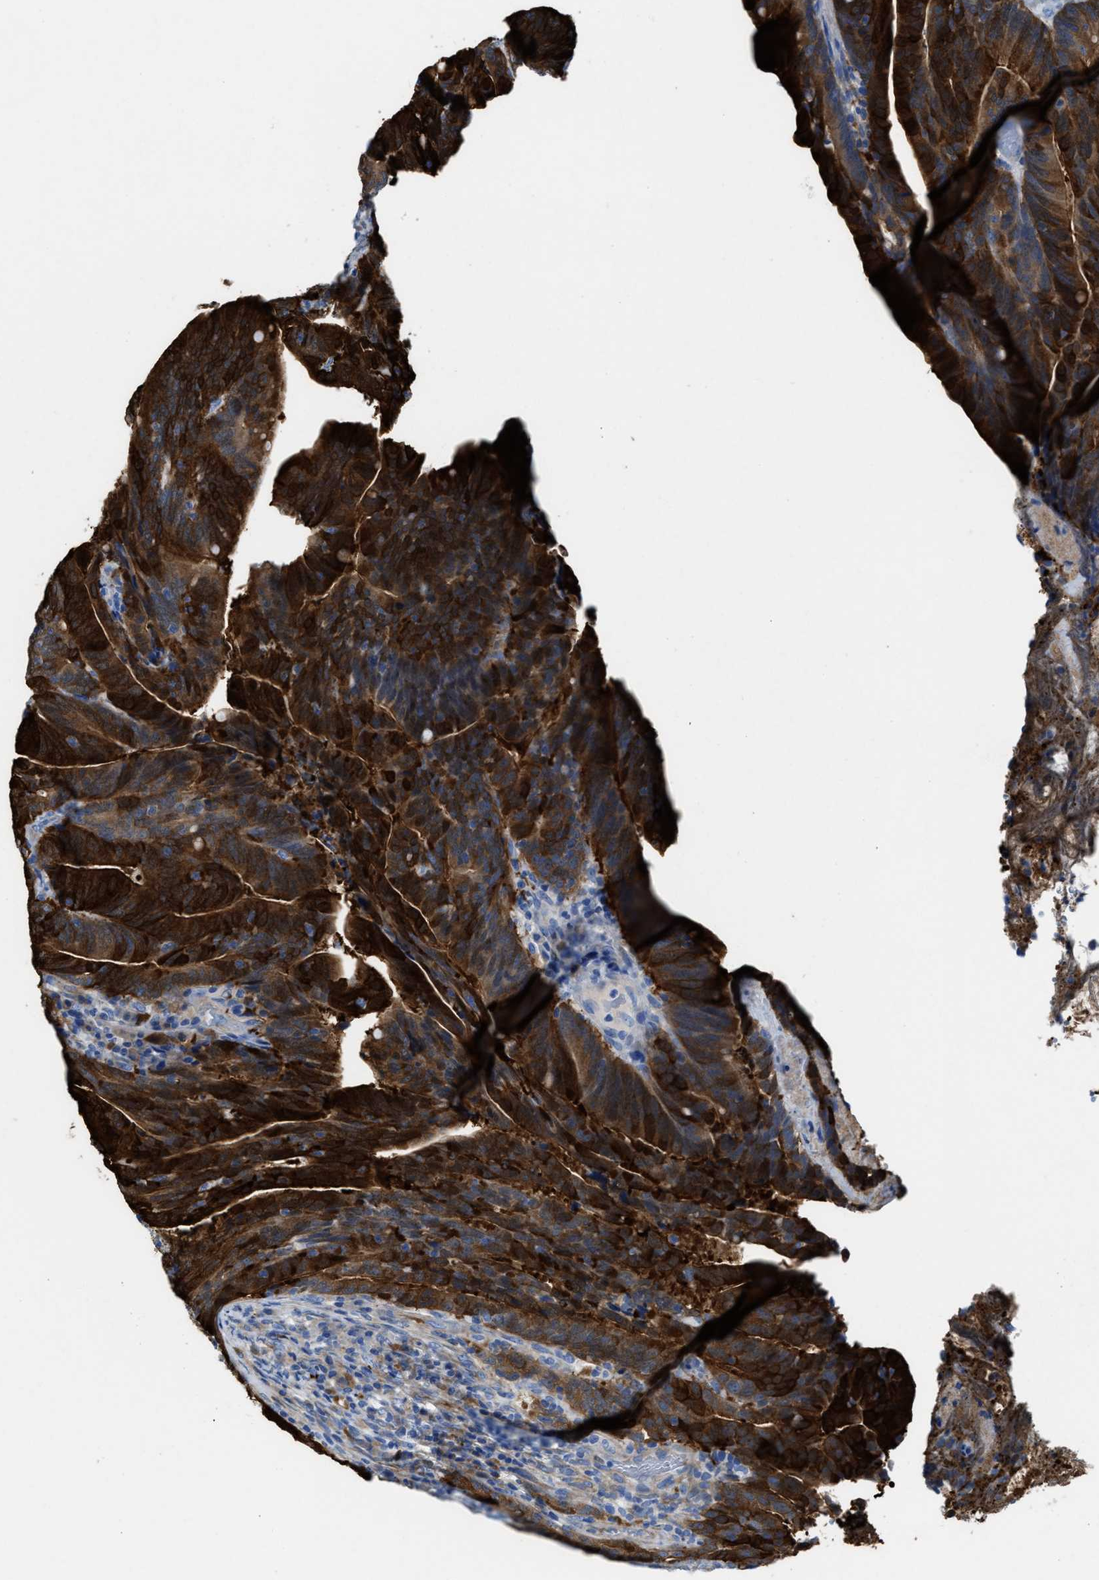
{"staining": {"intensity": "strong", "quantity": ">75%", "location": "cytoplasmic/membranous"}, "tissue": "colorectal cancer", "cell_type": "Tumor cells", "image_type": "cancer", "snomed": [{"axis": "morphology", "description": "Adenocarcinoma, NOS"}, {"axis": "topography", "description": "Colon"}], "caption": "Immunohistochemistry (IHC) of colorectal adenocarcinoma reveals high levels of strong cytoplasmic/membranous expression in about >75% of tumor cells.", "gene": "ASS1", "patient": {"sex": "female", "age": 66}}